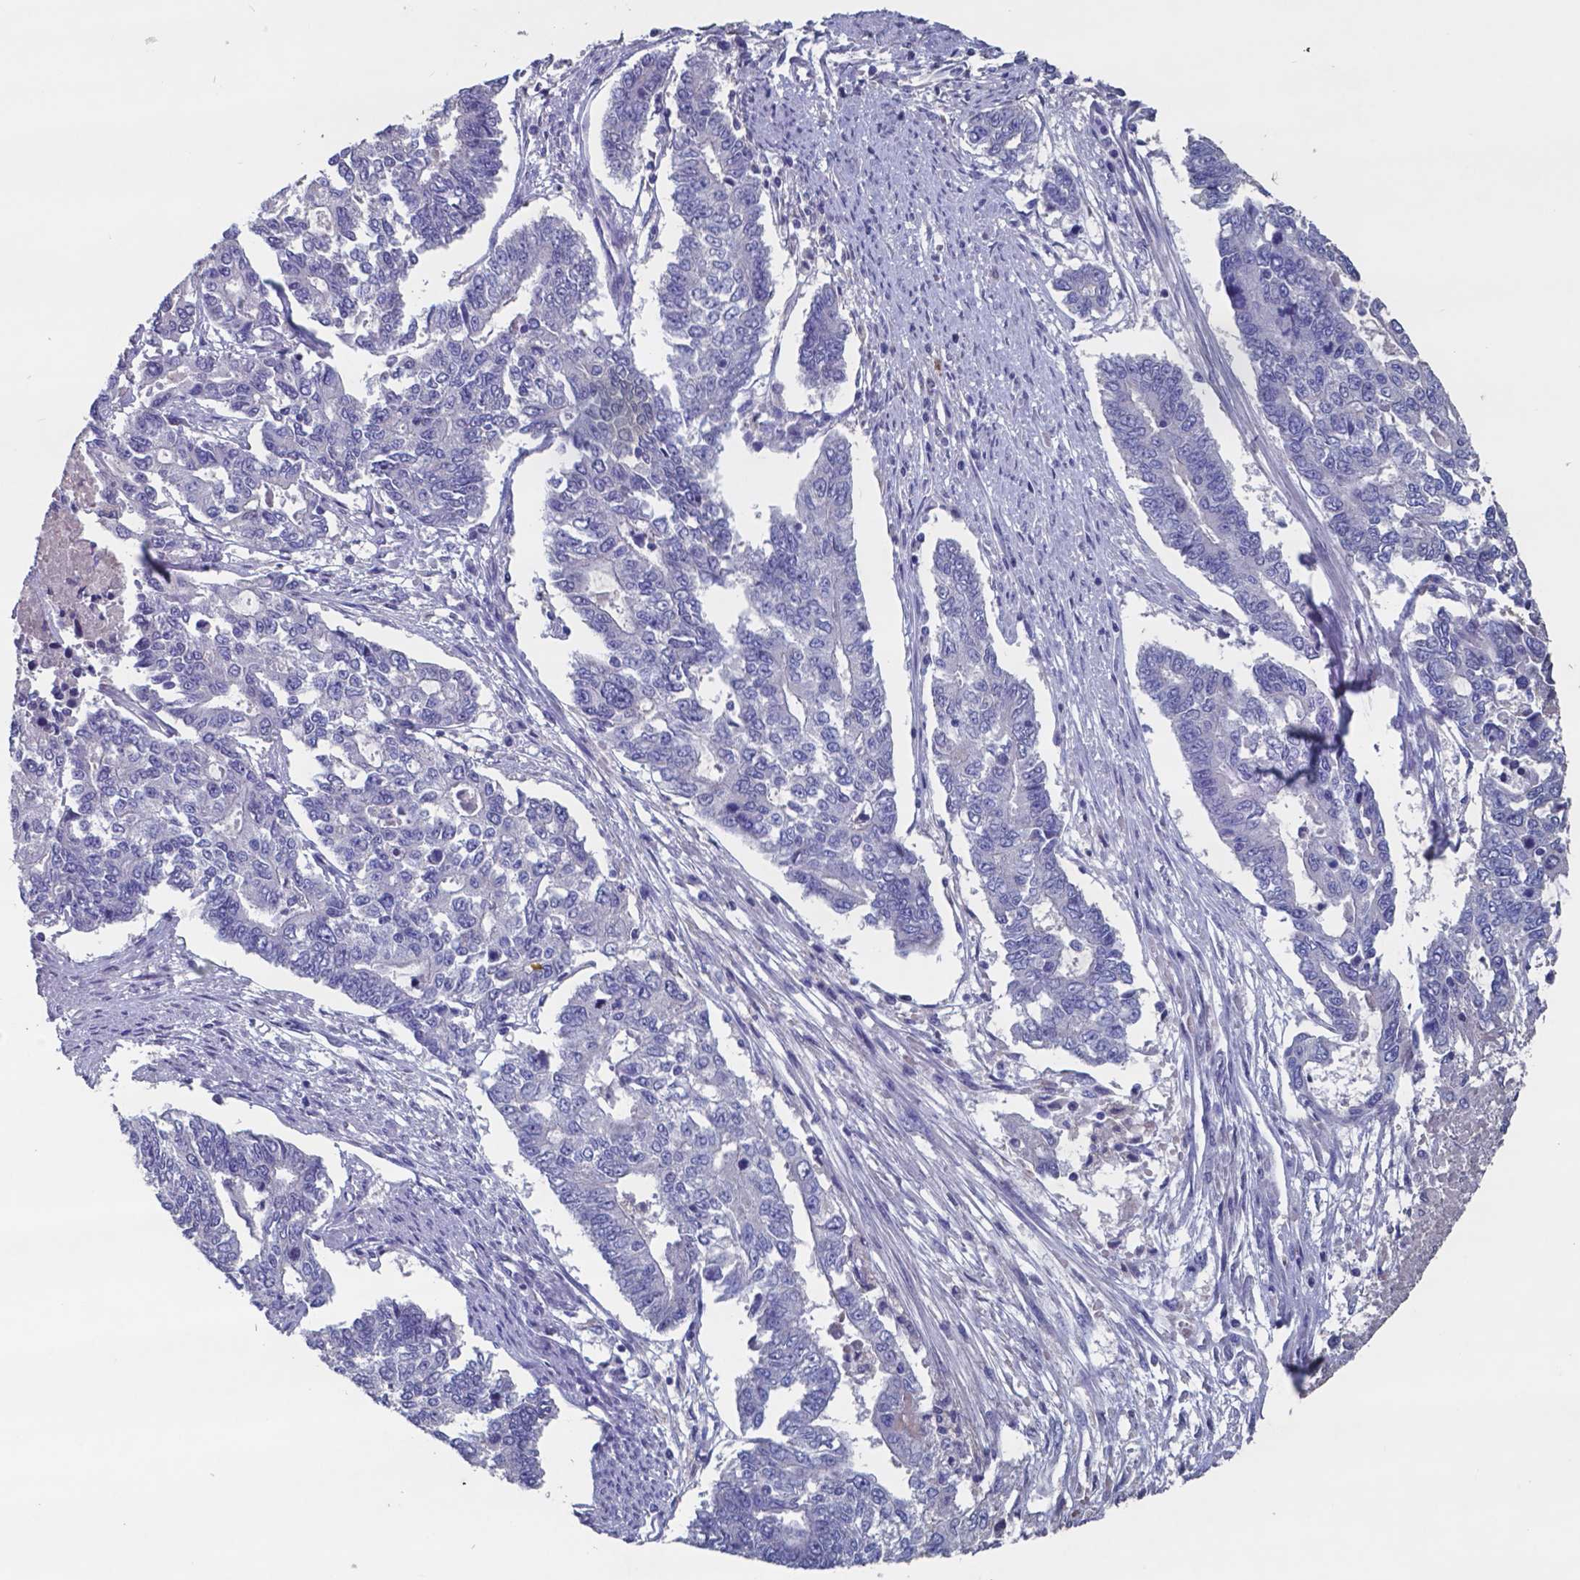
{"staining": {"intensity": "negative", "quantity": "none", "location": "none"}, "tissue": "endometrial cancer", "cell_type": "Tumor cells", "image_type": "cancer", "snomed": [{"axis": "morphology", "description": "Adenocarcinoma, NOS"}, {"axis": "topography", "description": "Uterus"}], "caption": "Photomicrograph shows no protein expression in tumor cells of adenocarcinoma (endometrial) tissue.", "gene": "TTR", "patient": {"sex": "female", "age": 59}}